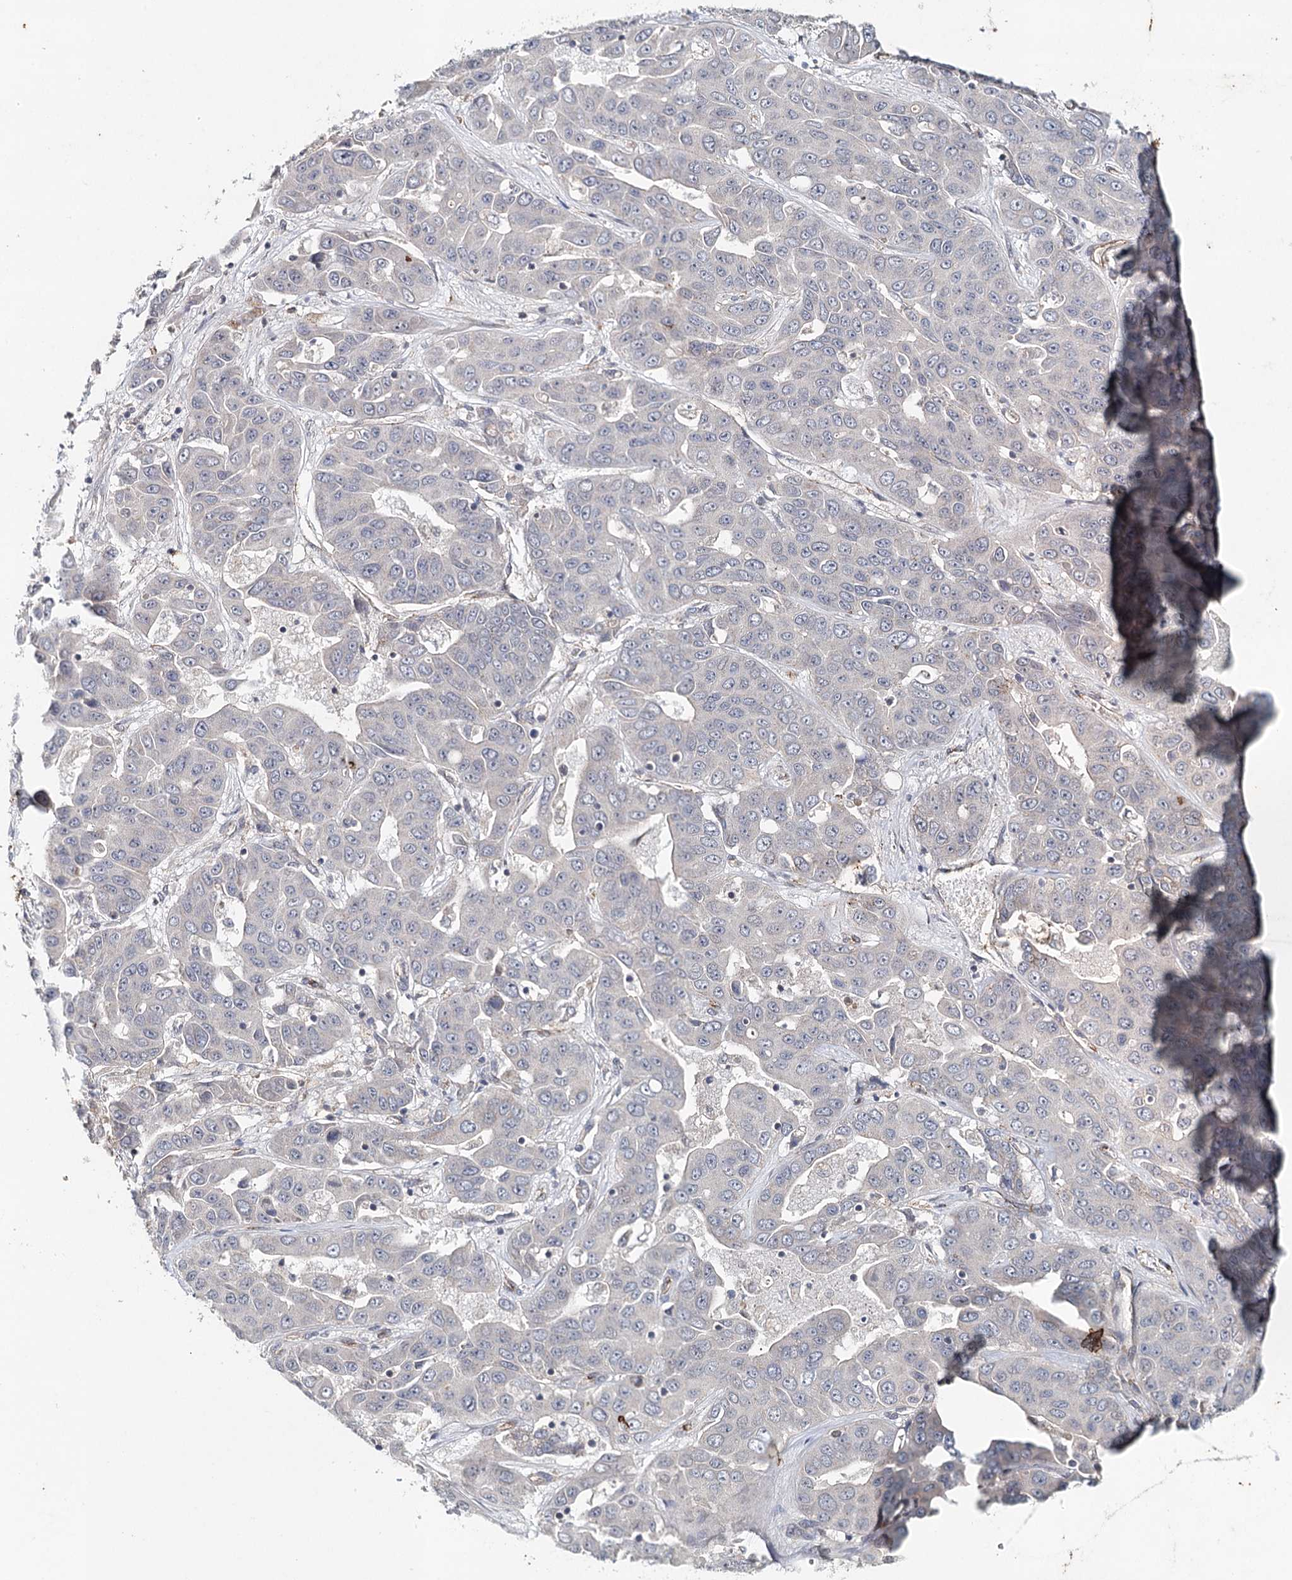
{"staining": {"intensity": "negative", "quantity": "none", "location": "none"}, "tissue": "liver cancer", "cell_type": "Tumor cells", "image_type": "cancer", "snomed": [{"axis": "morphology", "description": "Cholangiocarcinoma"}, {"axis": "topography", "description": "Liver"}], "caption": "This image is of cholangiocarcinoma (liver) stained with immunohistochemistry (IHC) to label a protein in brown with the nuclei are counter-stained blue. There is no expression in tumor cells.", "gene": "SYNPO", "patient": {"sex": "female", "age": 52}}